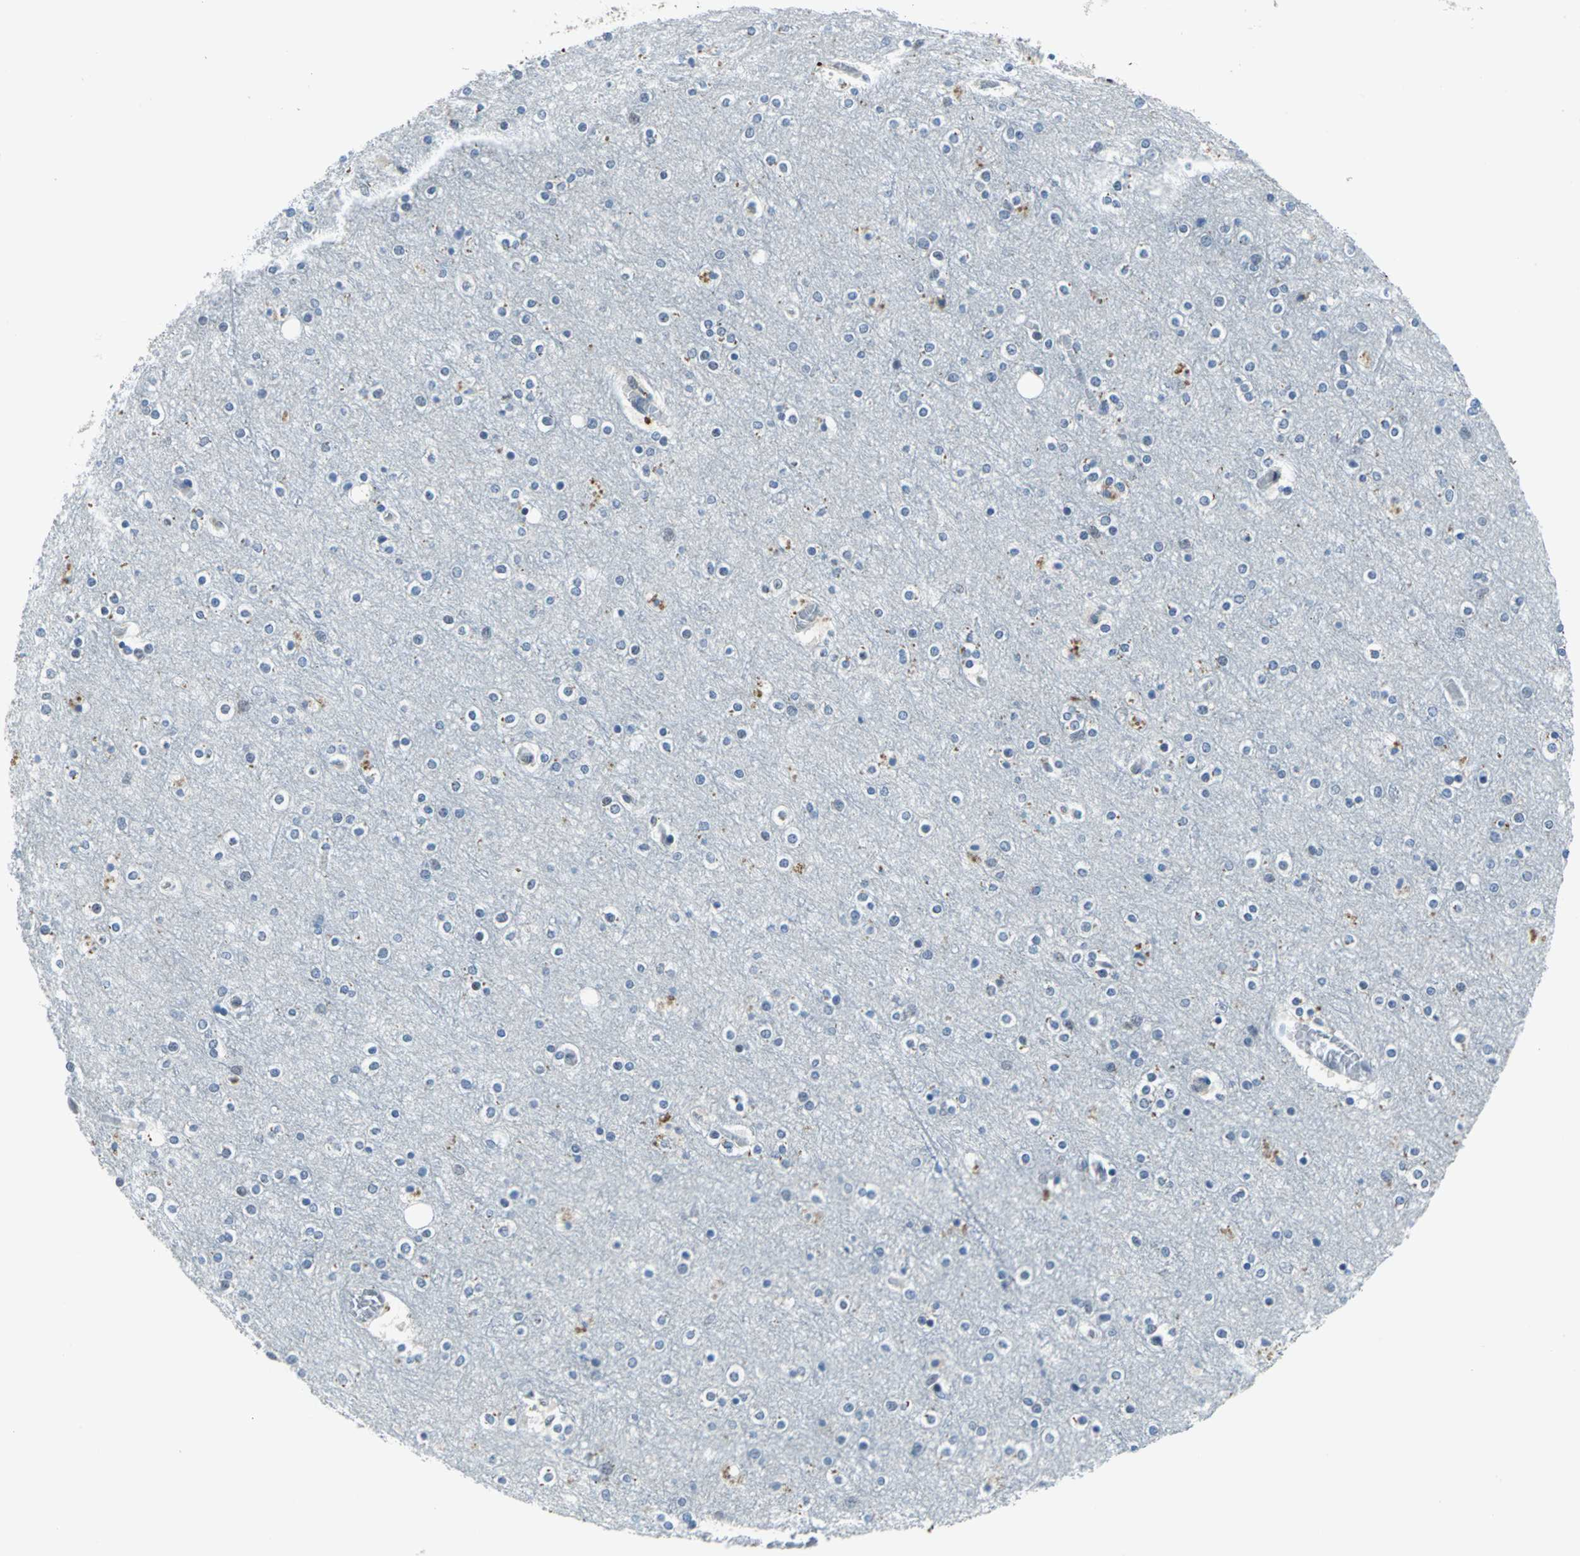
{"staining": {"intensity": "negative", "quantity": "none", "location": "none"}, "tissue": "cerebral cortex", "cell_type": "Endothelial cells", "image_type": "normal", "snomed": [{"axis": "morphology", "description": "Normal tissue, NOS"}, {"axis": "topography", "description": "Cerebral cortex"}], "caption": "Protein analysis of unremarkable cerebral cortex exhibits no significant expression in endothelial cells. (Brightfield microscopy of DAB (3,3'-diaminobenzidine) immunohistochemistry at high magnification).", "gene": "RAD17", "patient": {"sex": "female", "age": 54}}